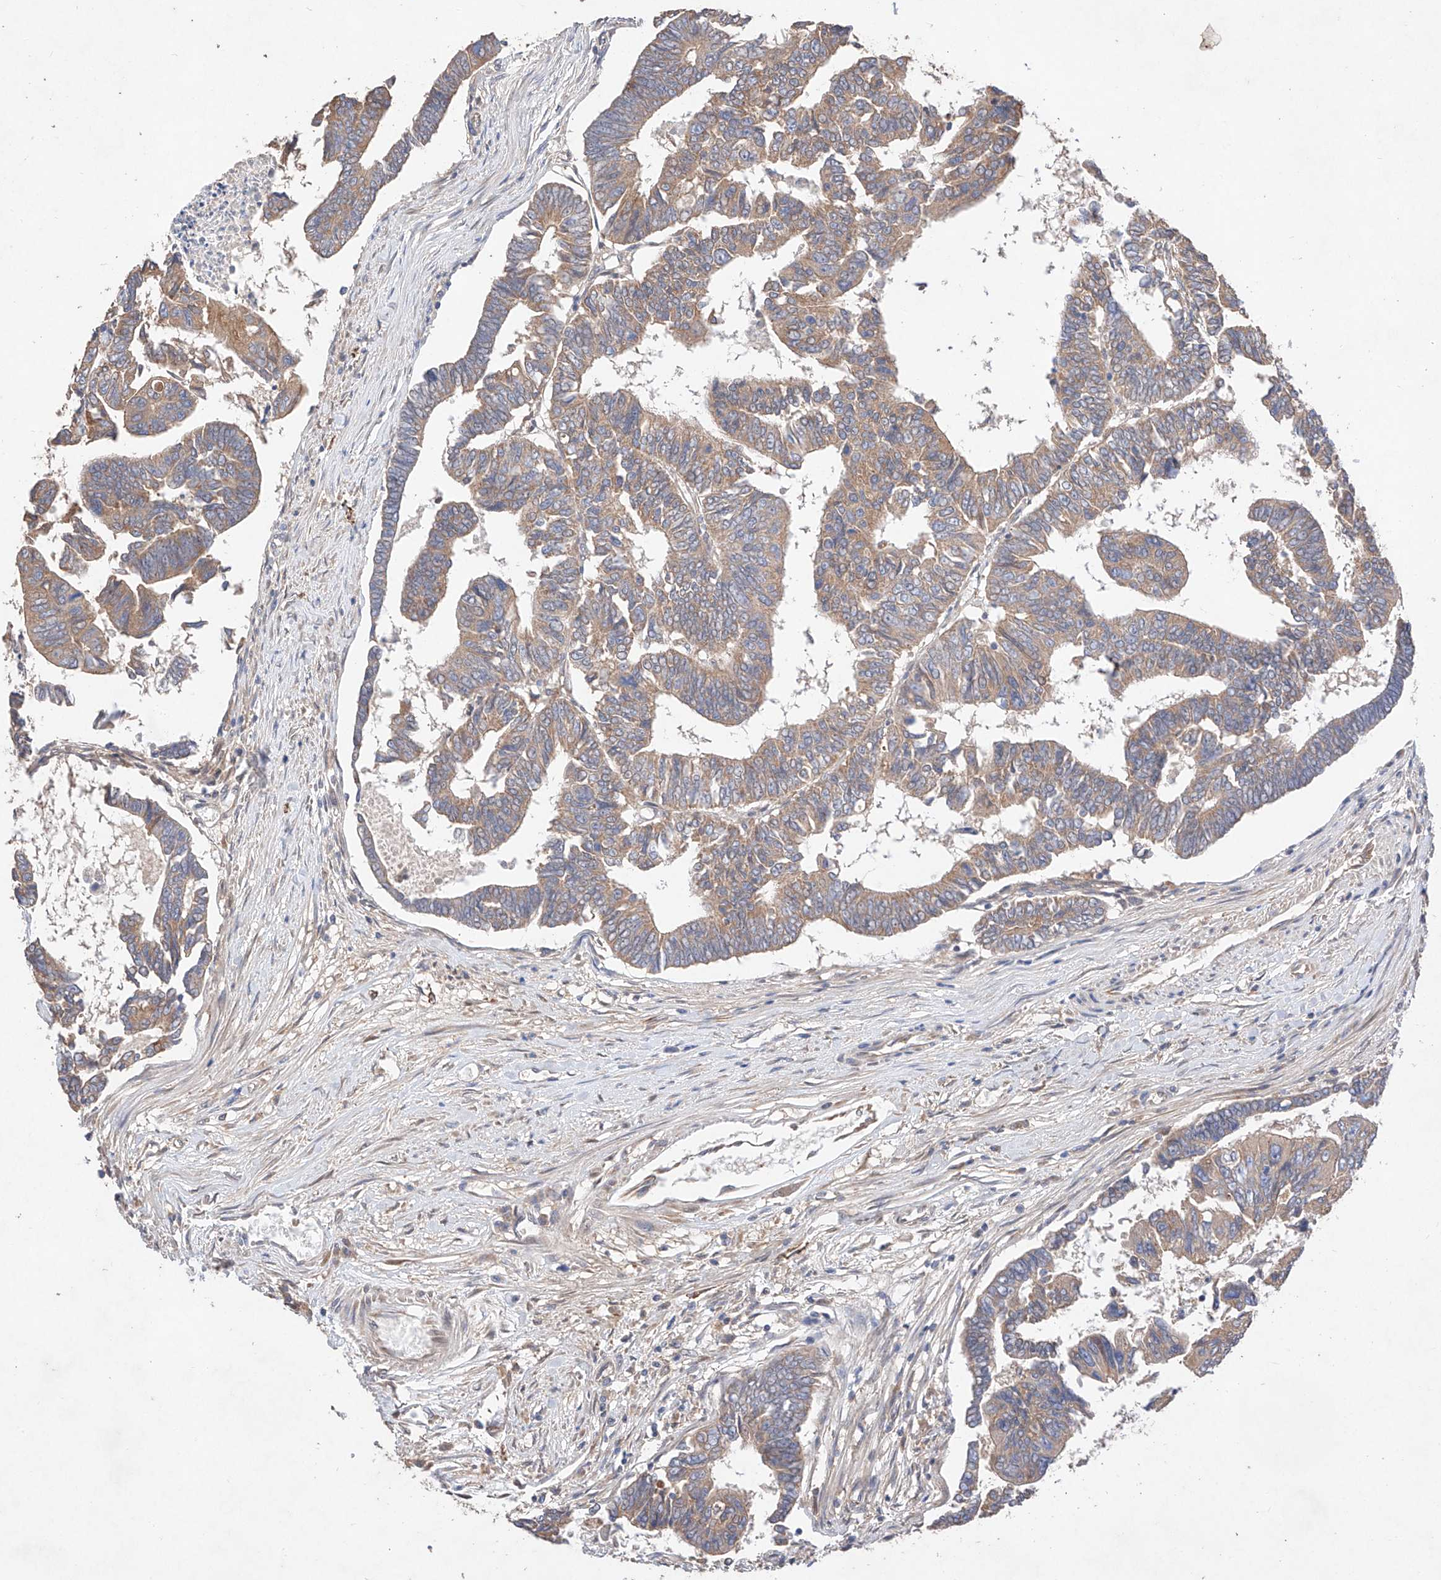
{"staining": {"intensity": "weak", "quantity": ">75%", "location": "cytoplasmic/membranous"}, "tissue": "colorectal cancer", "cell_type": "Tumor cells", "image_type": "cancer", "snomed": [{"axis": "morphology", "description": "Adenocarcinoma, NOS"}, {"axis": "topography", "description": "Rectum"}], "caption": "DAB (3,3'-diaminobenzidine) immunohistochemical staining of human adenocarcinoma (colorectal) exhibits weak cytoplasmic/membranous protein positivity in approximately >75% of tumor cells.", "gene": "C6orf62", "patient": {"sex": "female", "age": 65}}